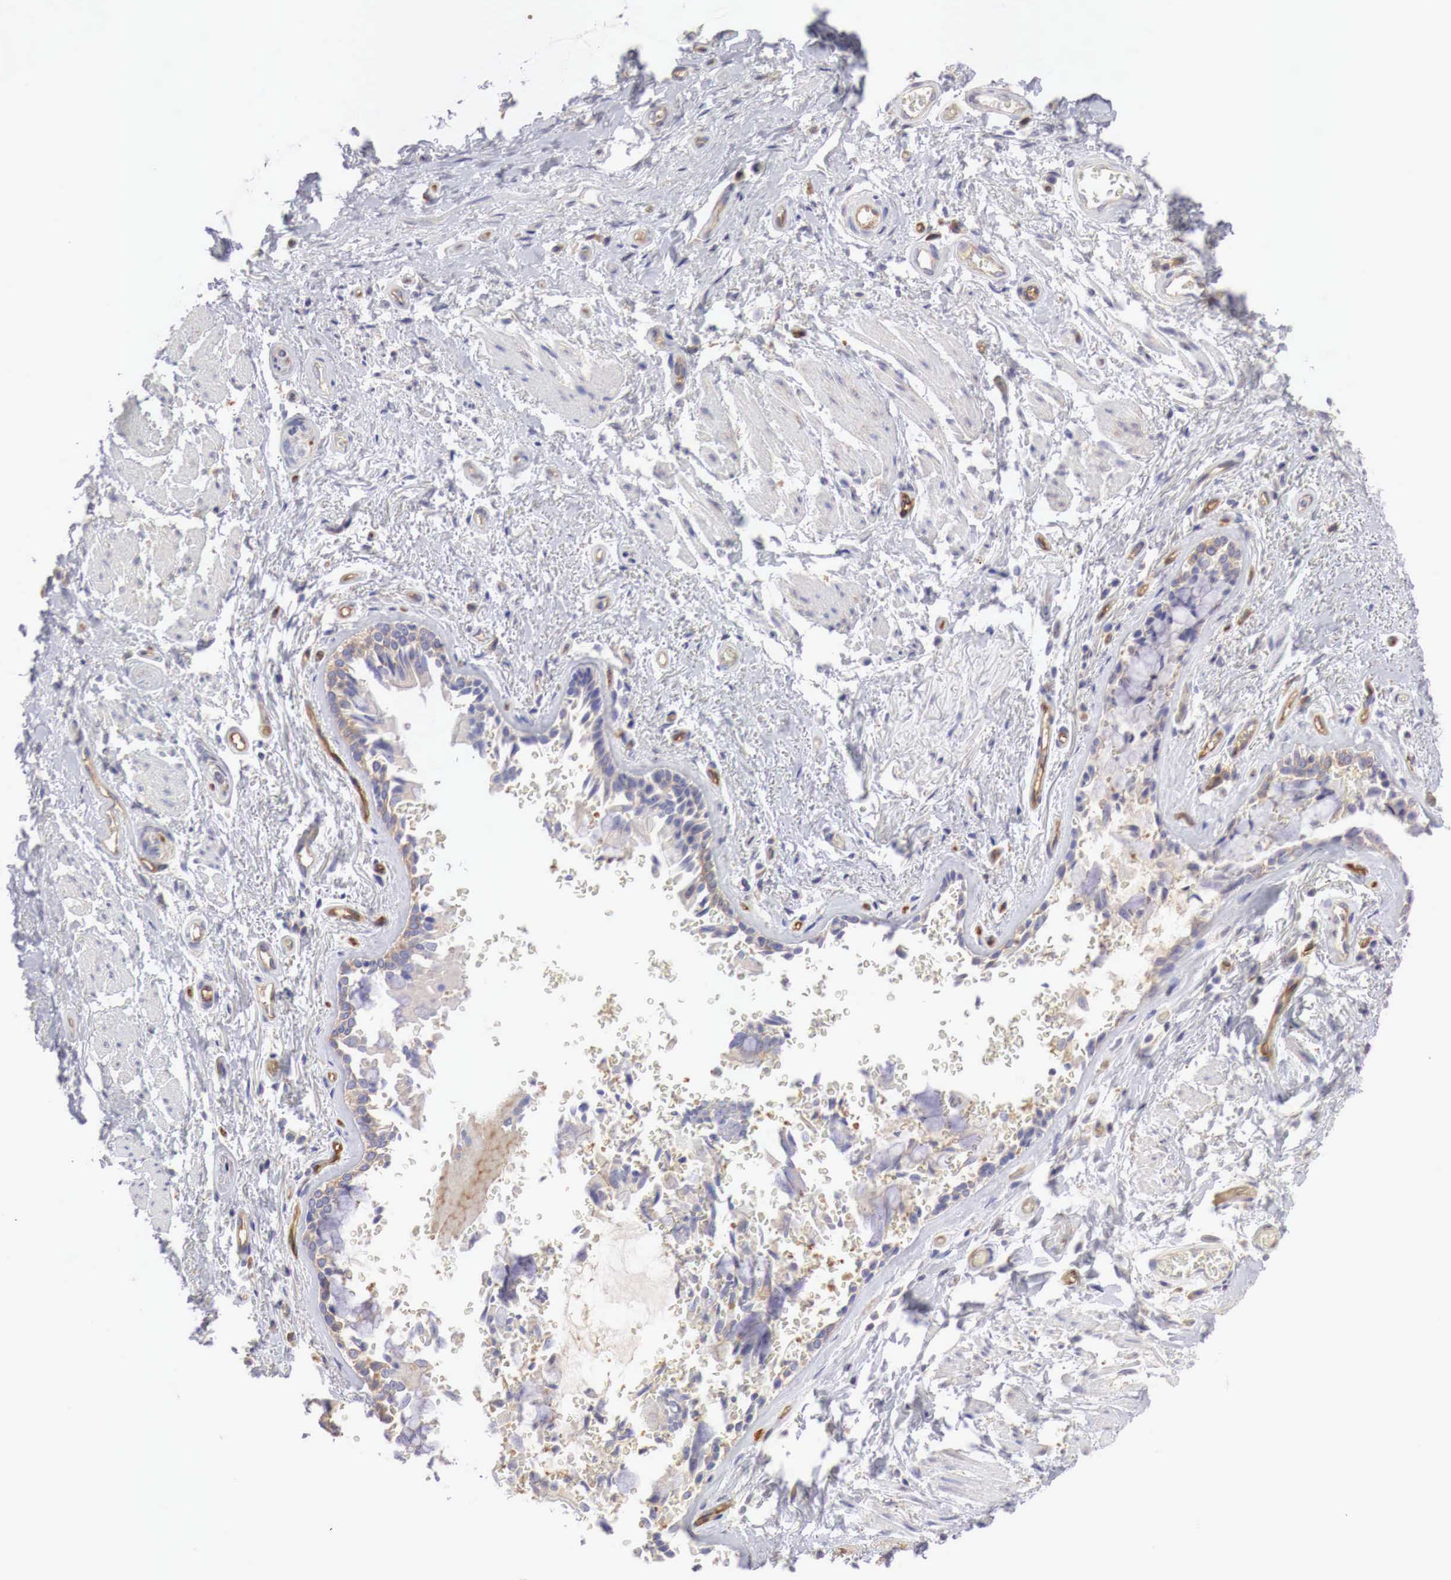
{"staining": {"intensity": "negative", "quantity": "none", "location": "none"}, "tissue": "adipose tissue", "cell_type": "Adipocytes", "image_type": "normal", "snomed": [{"axis": "morphology", "description": "Normal tissue, NOS"}, {"axis": "topography", "description": "Cartilage tissue"}, {"axis": "topography", "description": "Lung"}], "caption": "This photomicrograph is of normal adipose tissue stained with IHC to label a protein in brown with the nuclei are counter-stained blue. There is no positivity in adipocytes.", "gene": "MSN", "patient": {"sex": "male", "age": 65}}